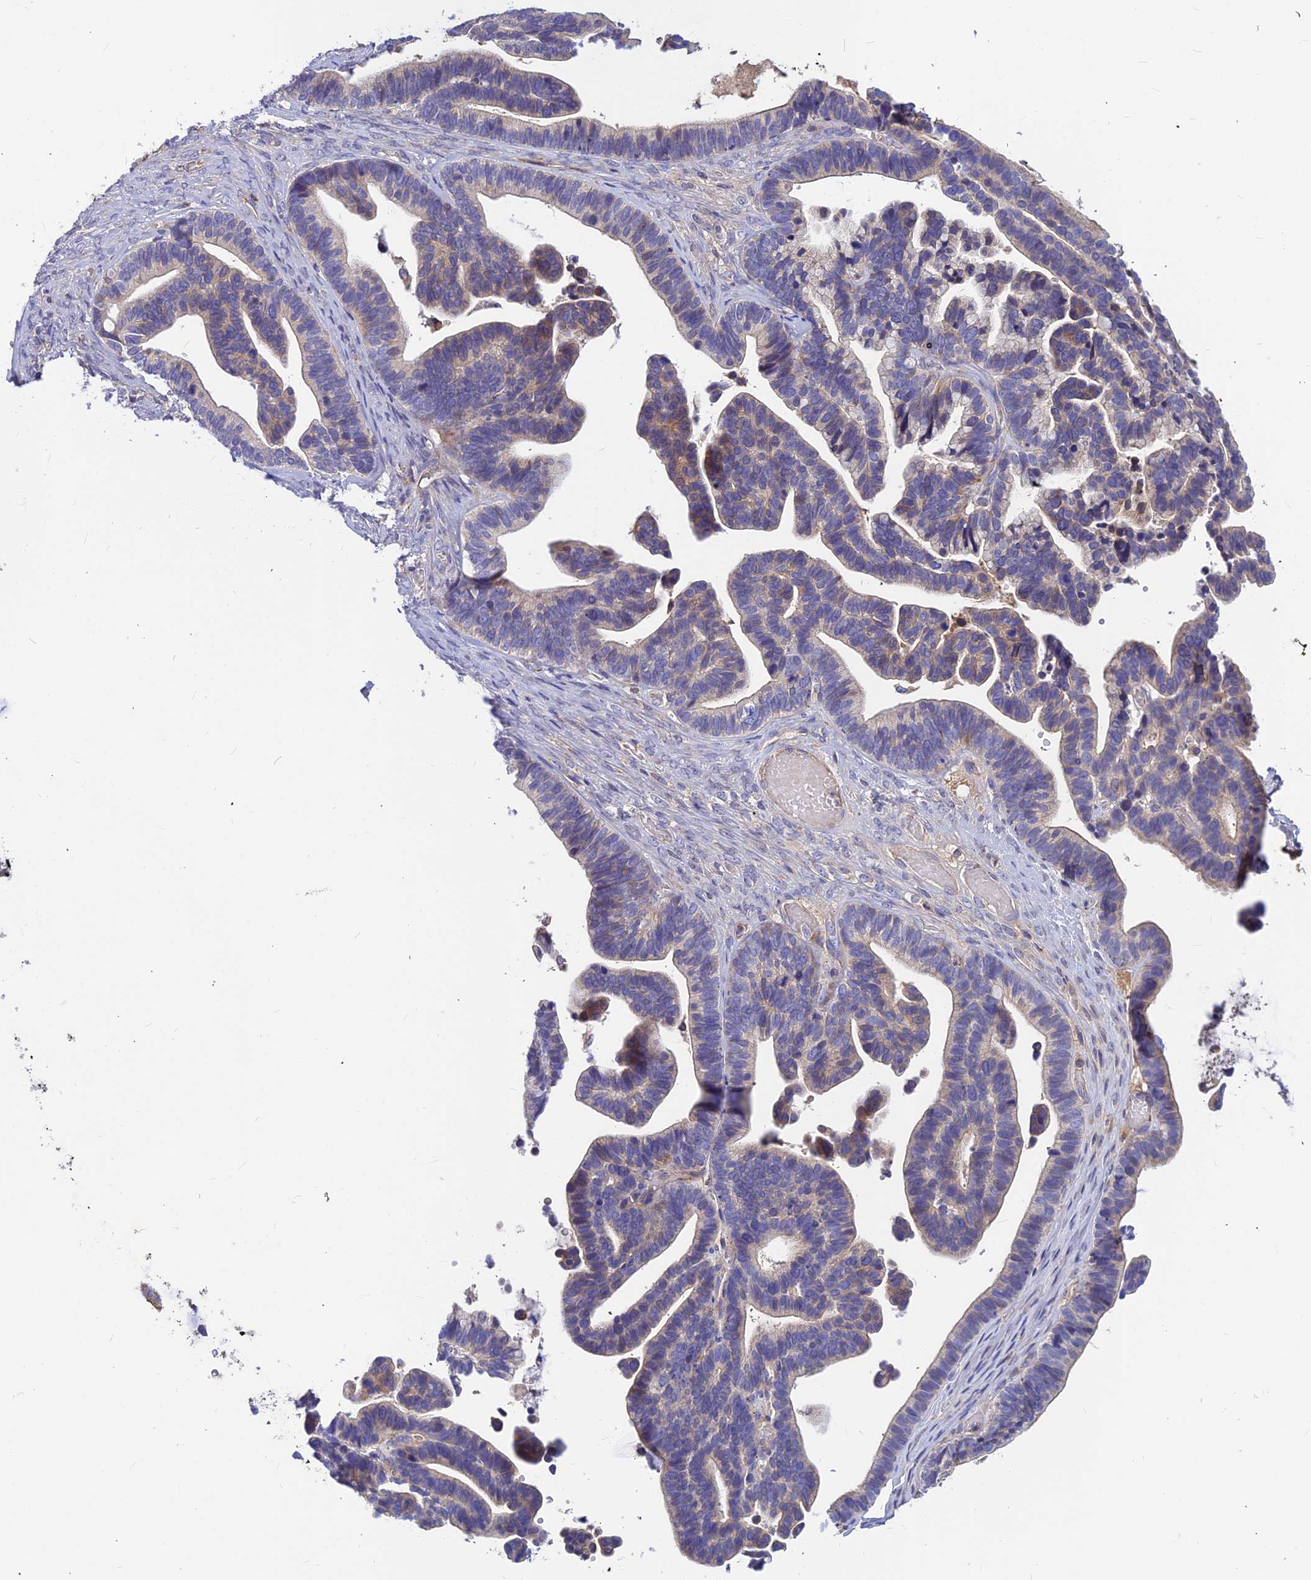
{"staining": {"intensity": "weak", "quantity": "<25%", "location": "cytoplasmic/membranous"}, "tissue": "ovarian cancer", "cell_type": "Tumor cells", "image_type": "cancer", "snomed": [{"axis": "morphology", "description": "Cystadenocarcinoma, serous, NOS"}, {"axis": "topography", "description": "Ovary"}], "caption": "IHC photomicrograph of neoplastic tissue: ovarian cancer (serous cystadenocarcinoma) stained with DAB reveals no significant protein staining in tumor cells.", "gene": "ASPHD1", "patient": {"sex": "female", "age": 56}}